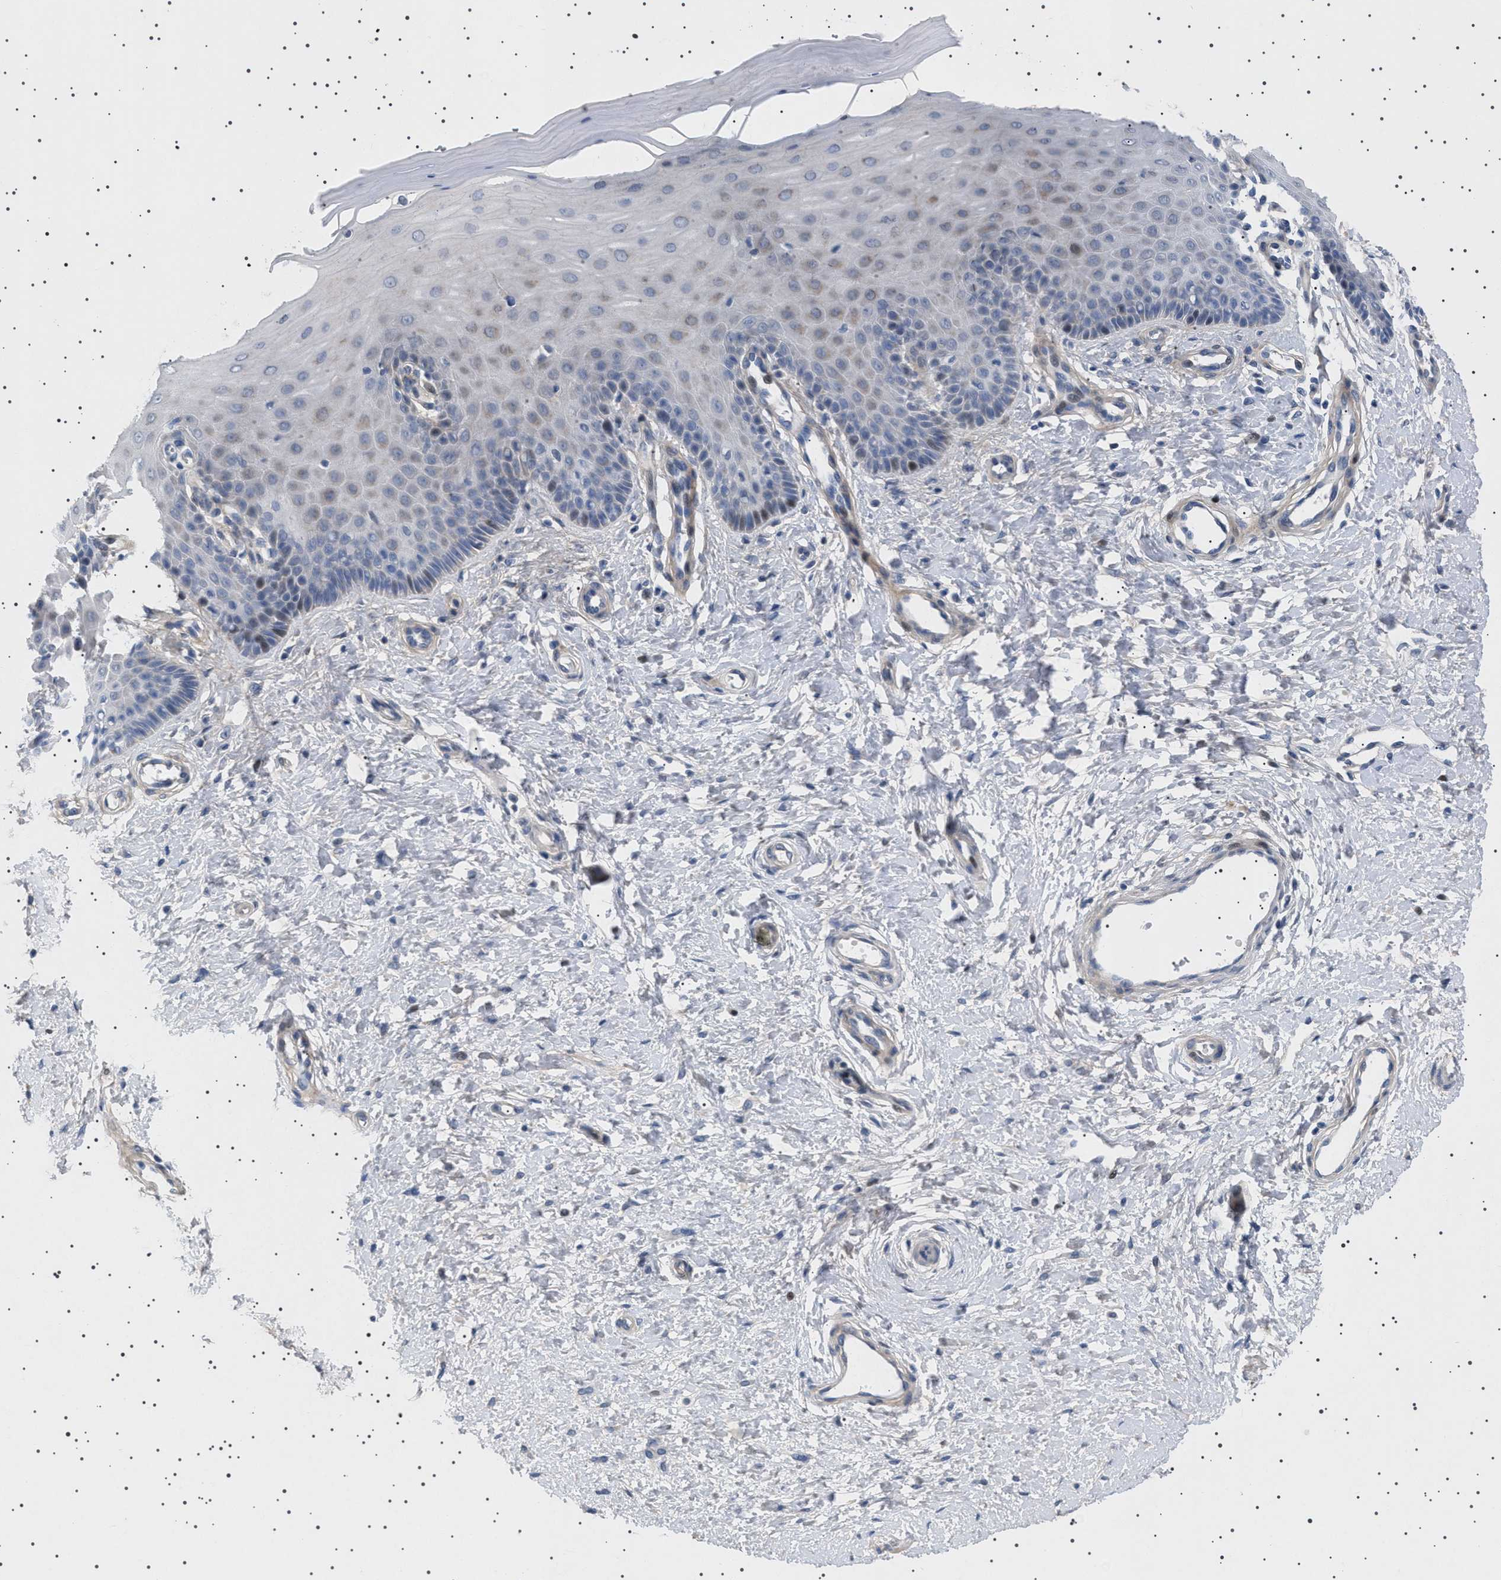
{"staining": {"intensity": "negative", "quantity": "none", "location": "none"}, "tissue": "cervix", "cell_type": "Glandular cells", "image_type": "normal", "snomed": [{"axis": "morphology", "description": "Normal tissue, NOS"}, {"axis": "topography", "description": "Cervix"}], "caption": "IHC photomicrograph of benign cervix stained for a protein (brown), which reveals no staining in glandular cells.", "gene": "HTR1A", "patient": {"sex": "female", "age": 55}}